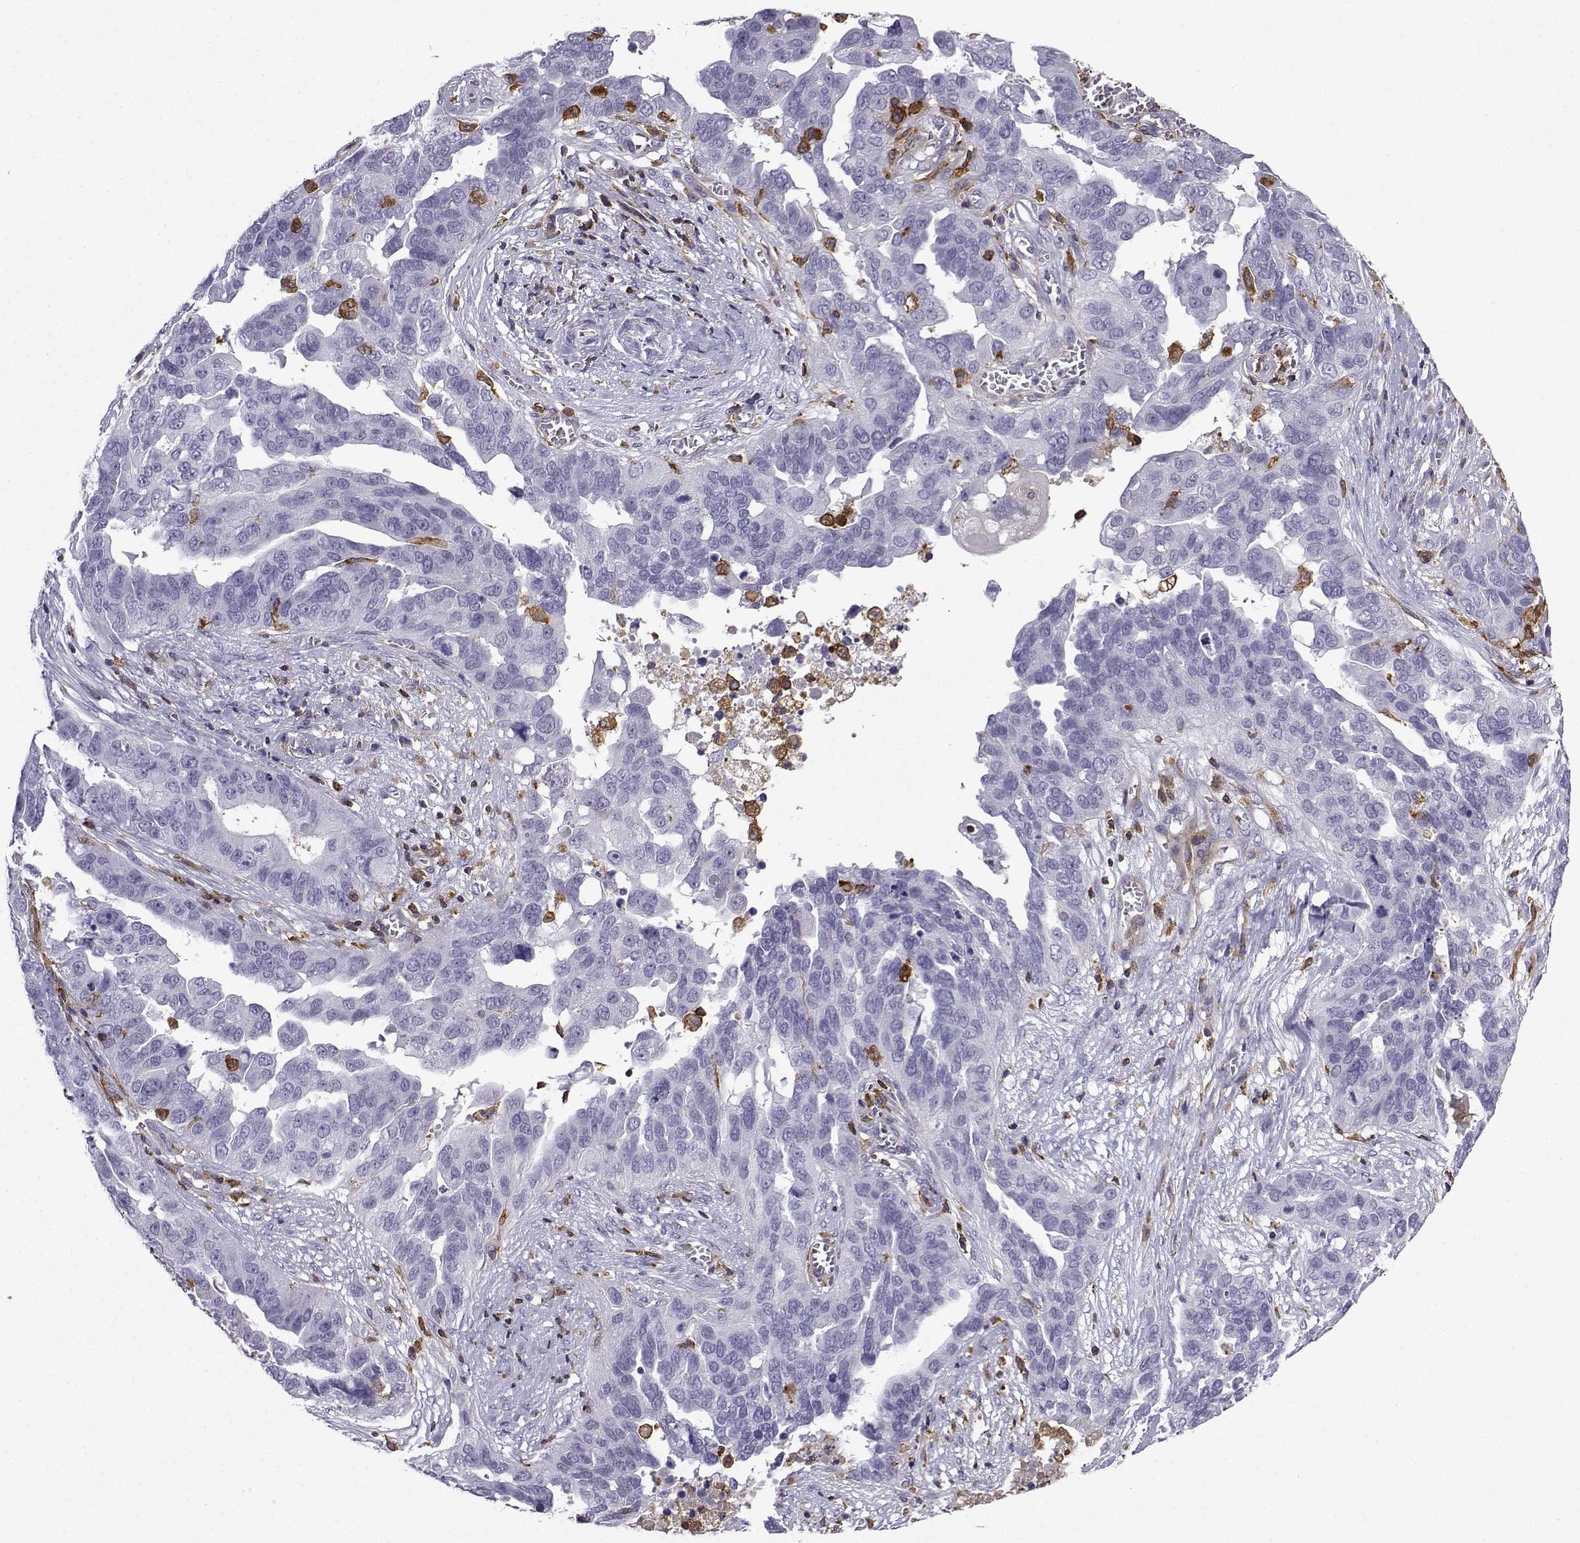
{"staining": {"intensity": "negative", "quantity": "none", "location": "none"}, "tissue": "ovarian cancer", "cell_type": "Tumor cells", "image_type": "cancer", "snomed": [{"axis": "morphology", "description": "Carcinoma, endometroid"}, {"axis": "topography", "description": "Soft tissue"}, {"axis": "topography", "description": "Ovary"}], "caption": "IHC of endometroid carcinoma (ovarian) shows no positivity in tumor cells.", "gene": "DOCK10", "patient": {"sex": "female", "age": 52}}